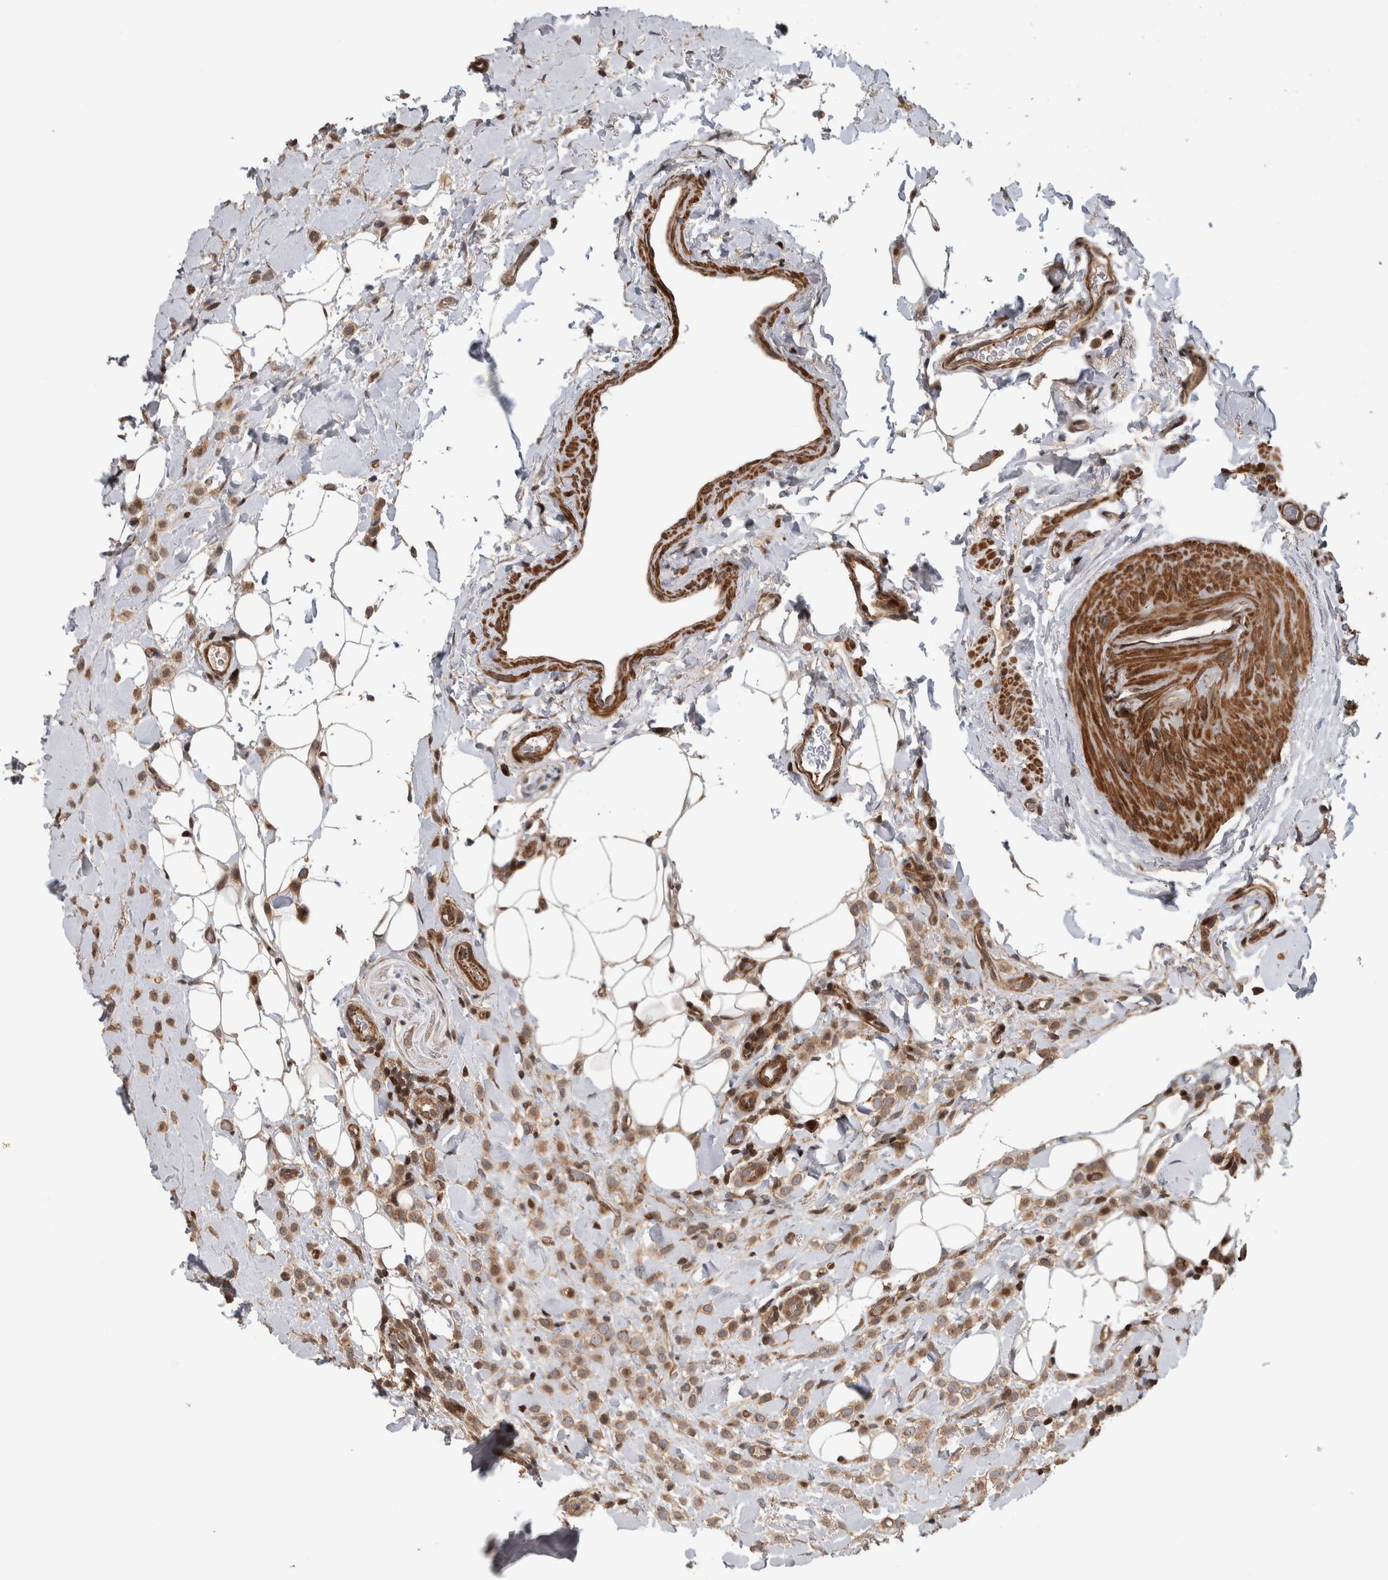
{"staining": {"intensity": "moderate", "quantity": ">75%", "location": "cytoplasmic/membranous"}, "tissue": "breast cancer", "cell_type": "Tumor cells", "image_type": "cancer", "snomed": [{"axis": "morphology", "description": "Normal tissue, NOS"}, {"axis": "morphology", "description": "Lobular carcinoma"}, {"axis": "topography", "description": "Breast"}], "caption": "Immunohistochemical staining of human breast cancer (lobular carcinoma) shows medium levels of moderate cytoplasmic/membranous staining in approximately >75% of tumor cells. (DAB = brown stain, brightfield microscopy at high magnification).", "gene": "ARFGEF1", "patient": {"sex": "female", "age": 50}}